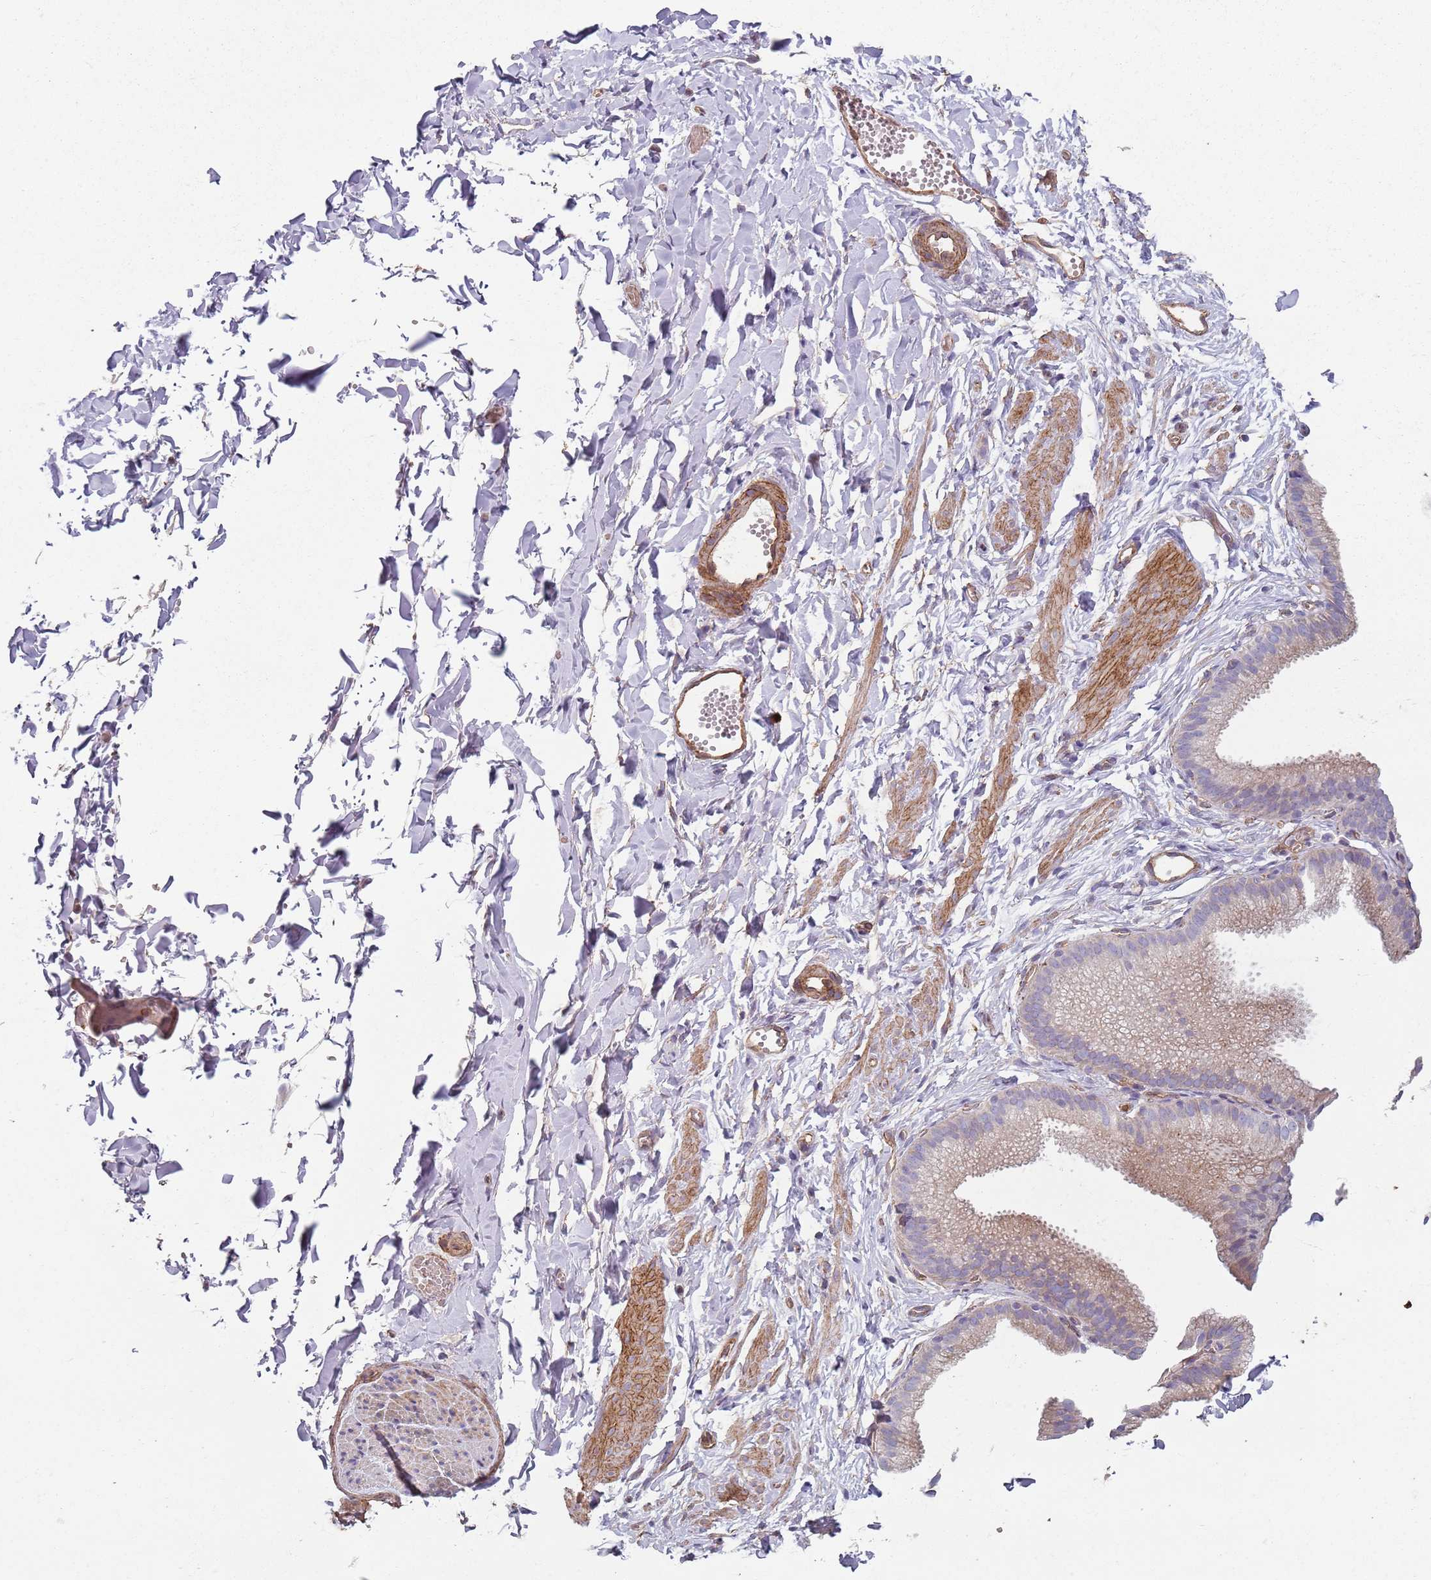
{"staining": {"intensity": "moderate", "quantity": "25%-75%", "location": "cytoplasmic/membranous"}, "tissue": "adipose tissue", "cell_type": "Adipocytes", "image_type": "normal", "snomed": [{"axis": "morphology", "description": "Normal tissue, NOS"}, {"axis": "topography", "description": "Gallbladder"}, {"axis": "topography", "description": "Peripheral nerve tissue"}], "caption": "High-magnification brightfield microscopy of normal adipose tissue stained with DAB (3,3'-diaminobenzidine) (brown) and counterstained with hematoxylin (blue). adipocytes exhibit moderate cytoplasmic/membranous expression is seen in about25%-75% of cells.", "gene": "PHLPP2", "patient": {"sex": "male", "age": 38}}